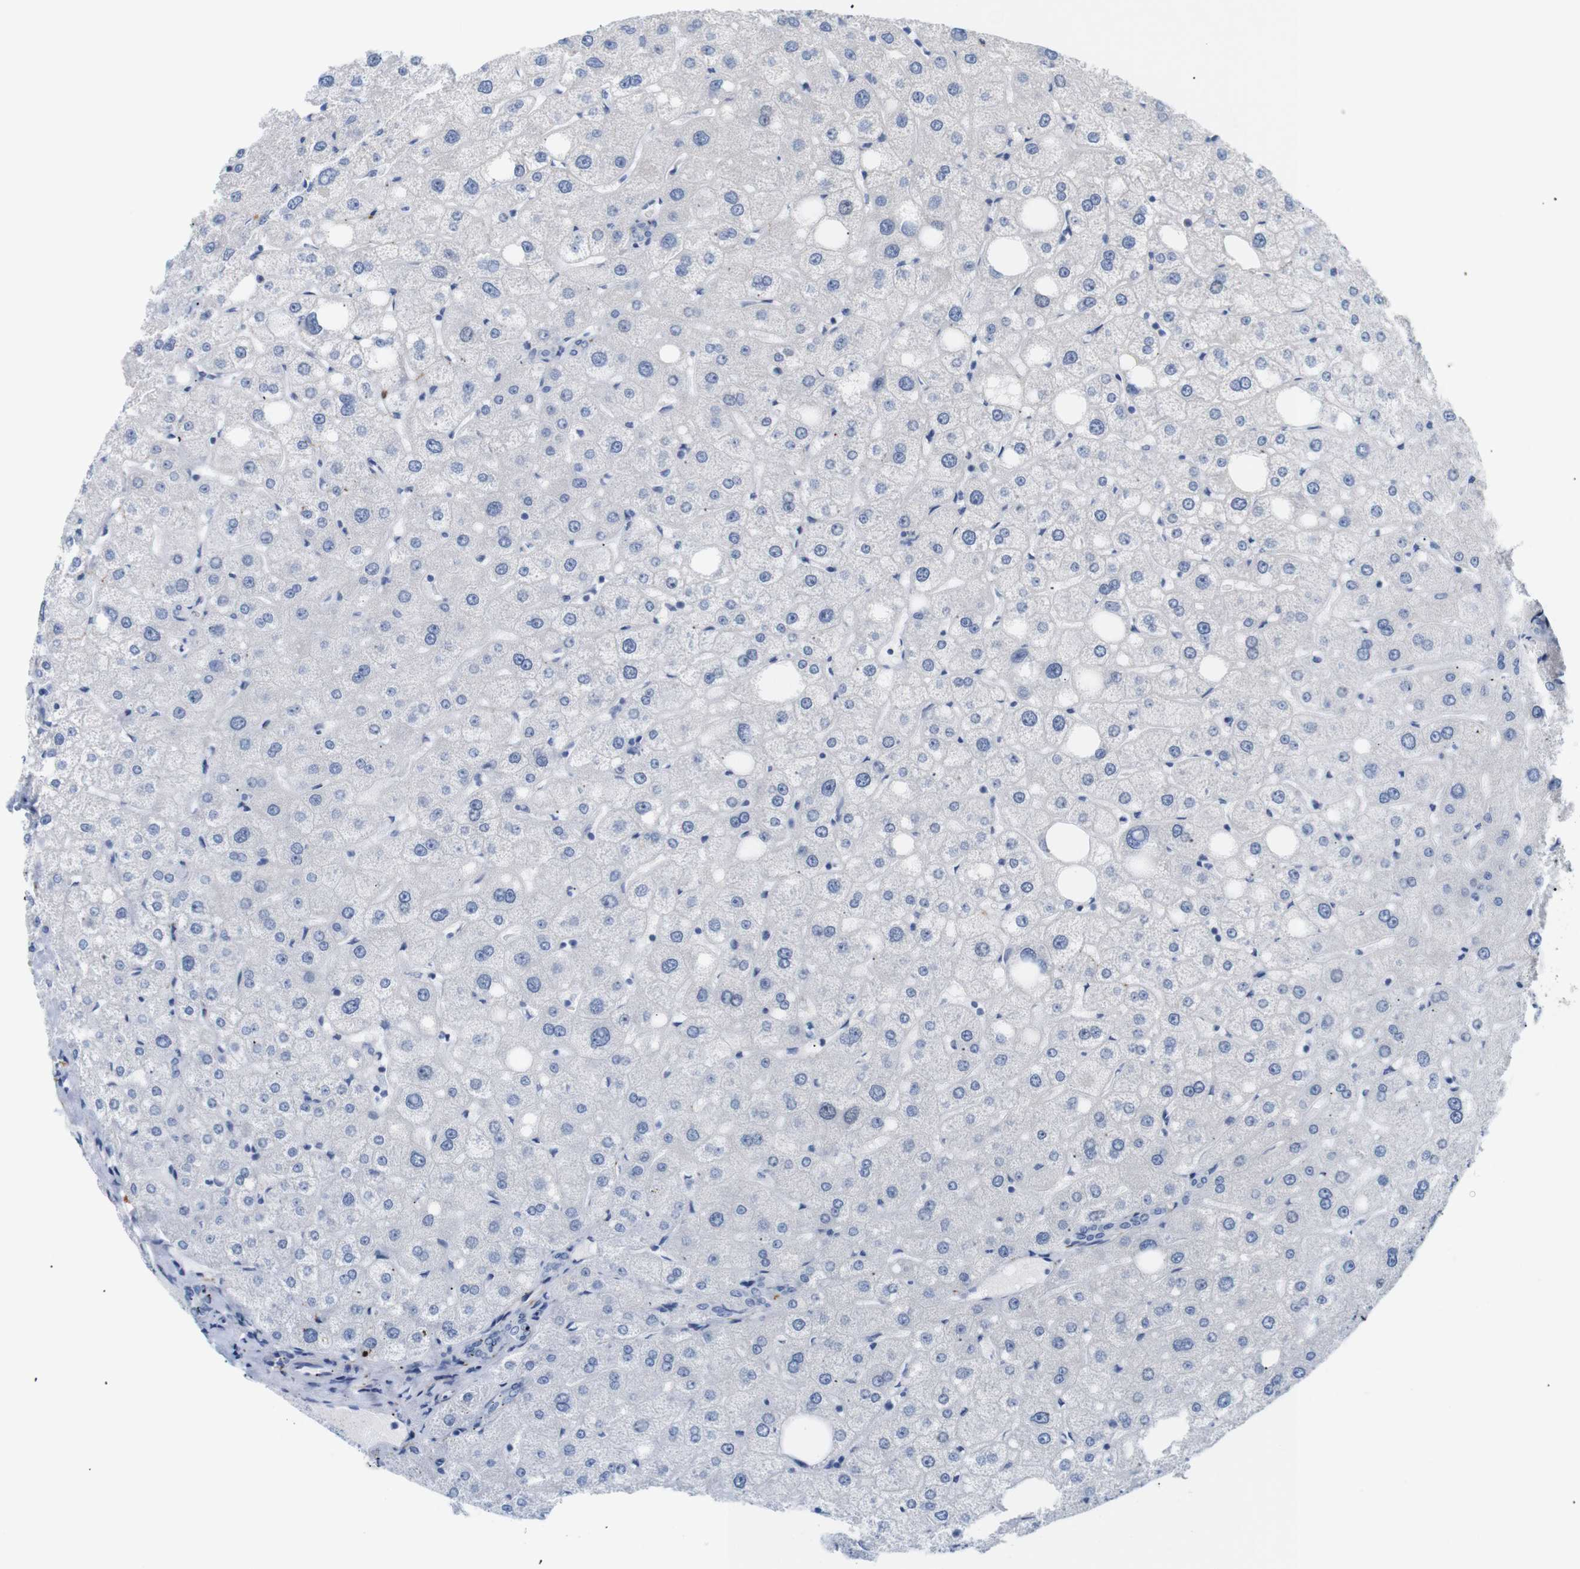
{"staining": {"intensity": "negative", "quantity": "none", "location": "none"}, "tissue": "liver", "cell_type": "Cholangiocytes", "image_type": "normal", "snomed": [{"axis": "morphology", "description": "Normal tissue, NOS"}, {"axis": "topography", "description": "Liver"}], "caption": "Immunohistochemistry (IHC) of benign liver exhibits no expression in cholangiocytes.", "gene": "STMN3", "patient": {"sex": "male", "age": 73}}